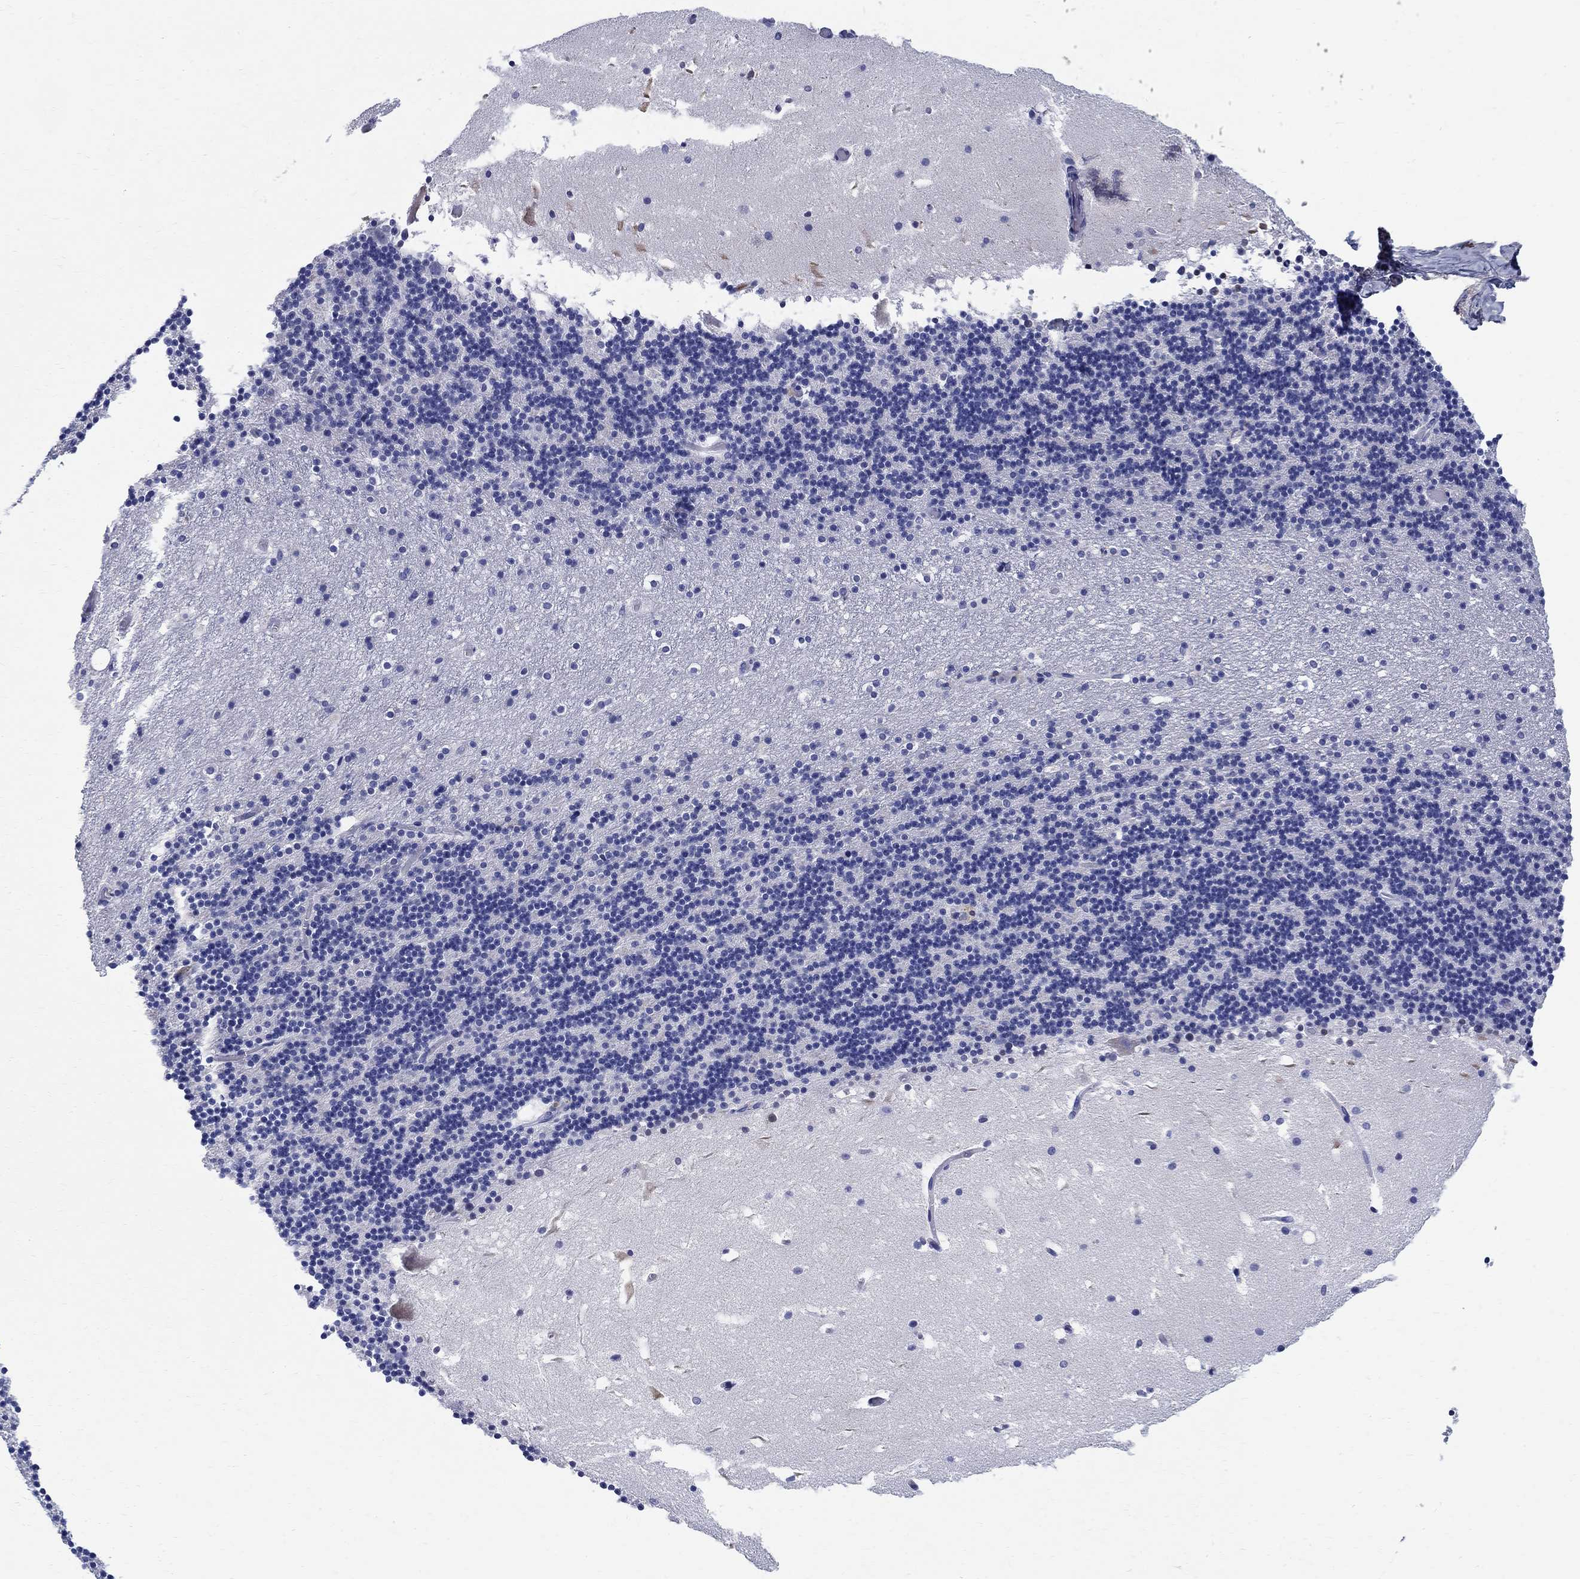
{"staining": {"intensity": "negative", "quantity": "none", "location": "none"}, "tissue": "cerebellum", "cell_type": "Cells in granular layer", "image_type": "normal", "snomed": [{"axis": "morphology", "description": "Normal tissue, NOS"}, {"axis": "topography", "description": "Cerebellum"}], "caption": "Protein analysis of normal cerebellum displays no significant positivity in cells in granular layer. (Brightfield microscopy of DAB (3,3'-diaminobenzidine) immunohistochemistry (IHC) at high magnification).", "gene": "SOX2", "patient": {"sex": "male", "age": 37}}